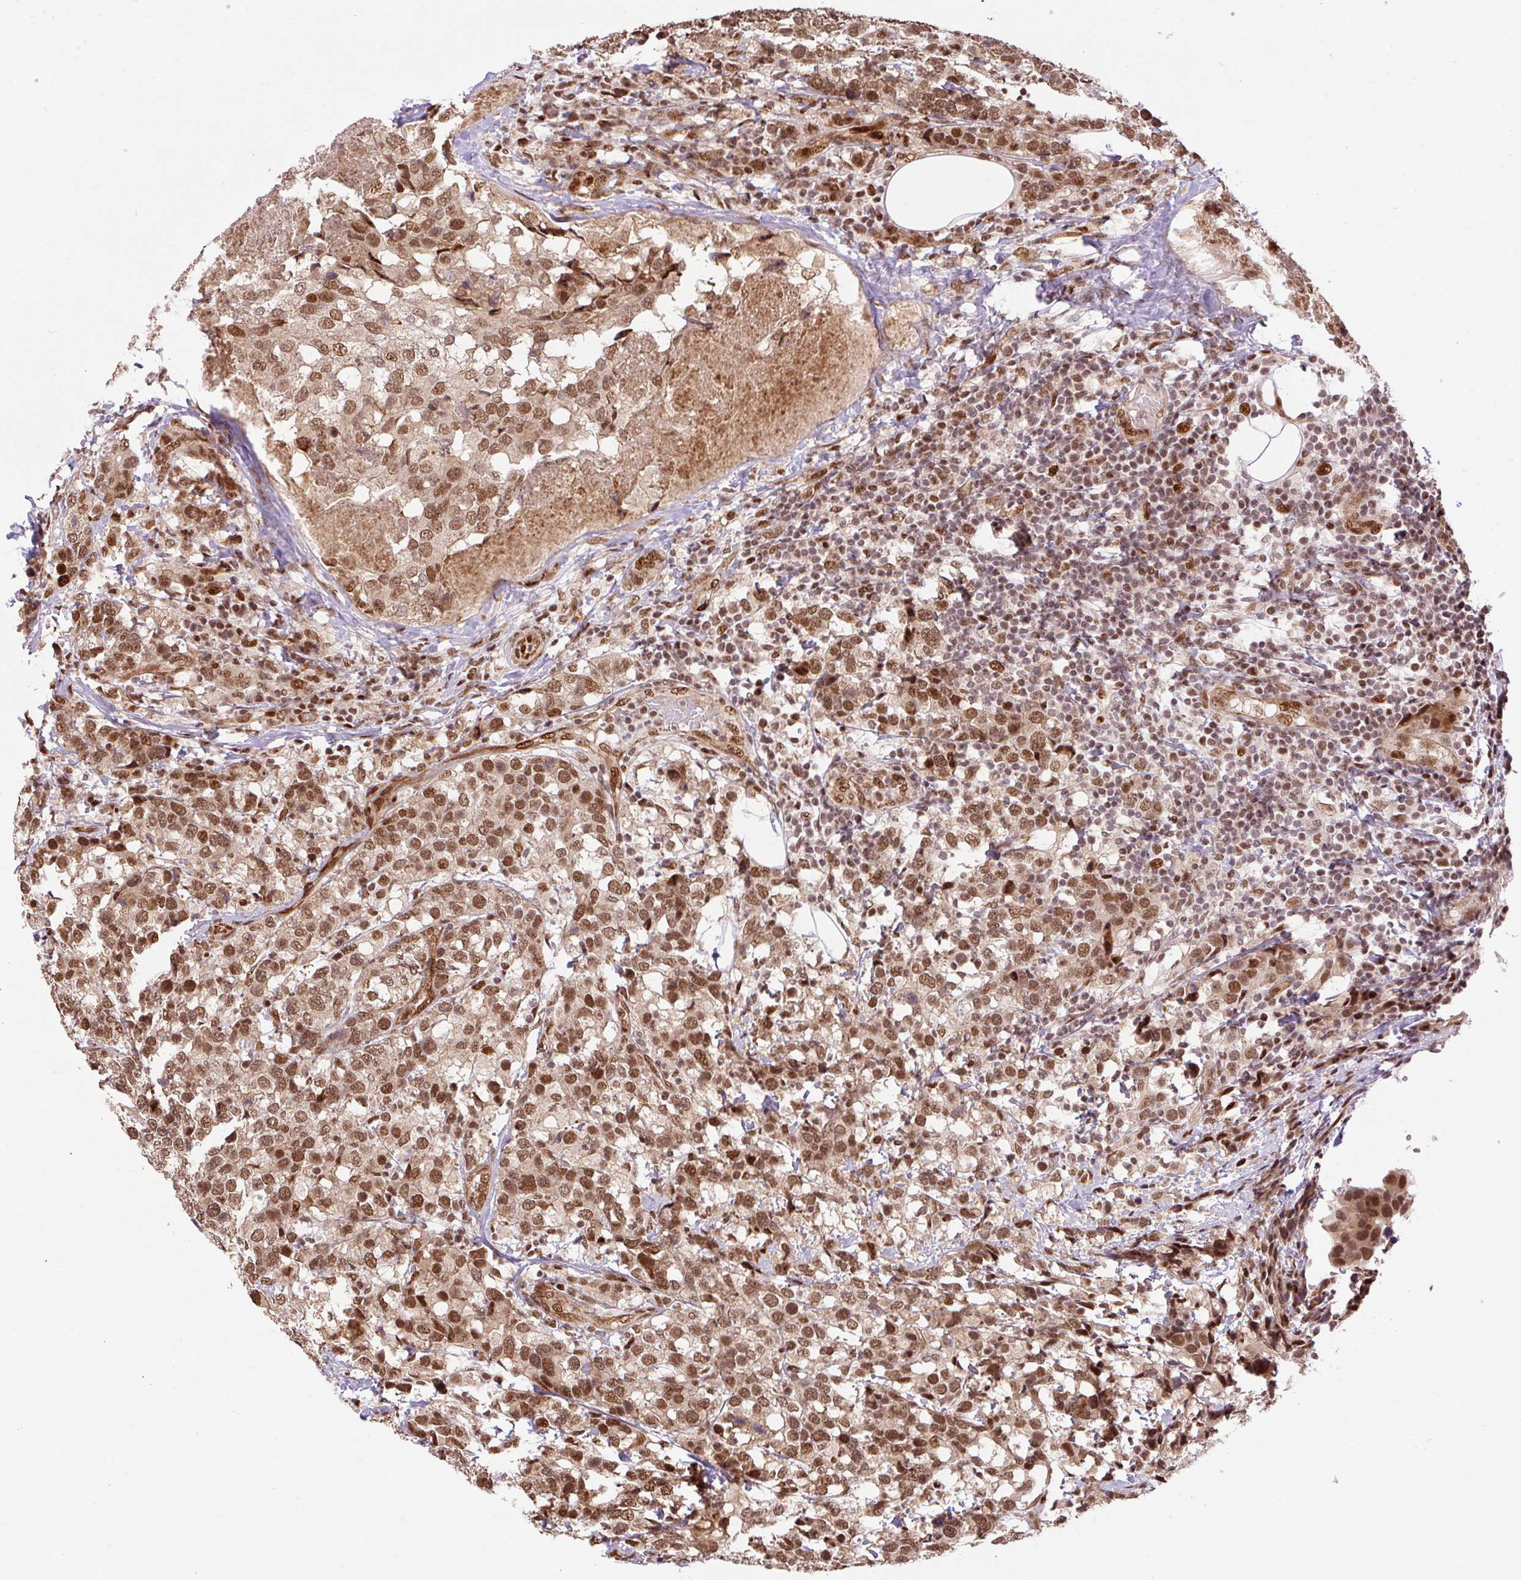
{"staining": {"intensity": "moderate", "quantity": ">75%", "location": "nuclear"}, "tissue": "breast cancer", "cell_type": "Tumor cells", "image_type": "cancer", "snomed": [{"axis": "morphology", "description": "Lobular carcinoma"}, {"axis": "topography", "description": "Breast"}], "caption": "The micrograph shows staining of lobular carcinoma (breast), revealing moderate nuclear protein positivity (brown color) within tumor cells. (DAB (3,3'-diaminobenzidine) IHC, brown staining for protein, blue staining for nuclei).", "gene": "MECOM", "patient": {"sex": "female", "age": 59}}